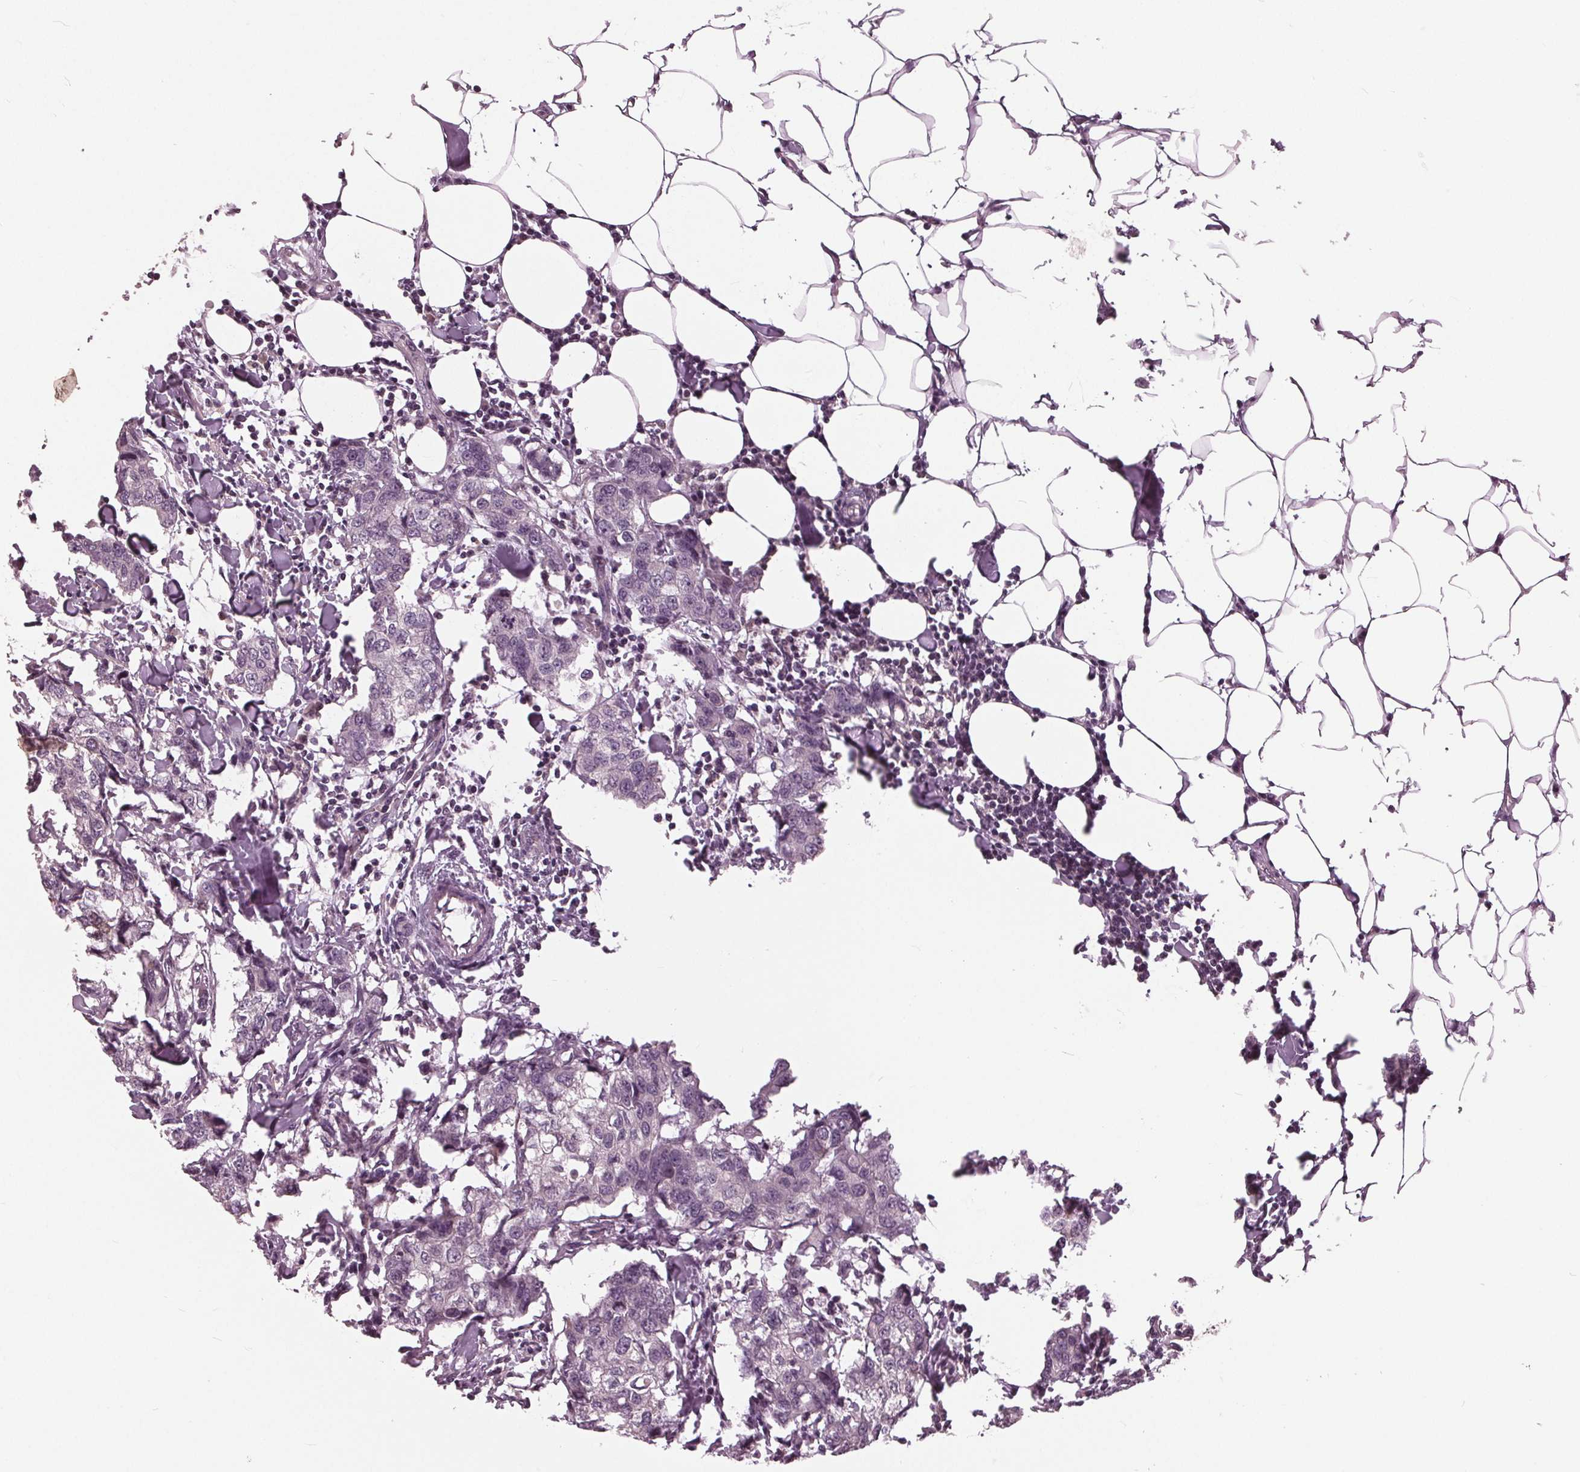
{"staining": {"intensity": "negative", "quantity": "none", "location": "none"}, "tissue": "breast cancer", "cell_type": "Tumor cells", "image_type": "cancer", "snomed": [{"axis": "morphology", "description": "Duct carcinoma"}, {"axis": "topography", "description": "Breast"}], "caption": "IHC histopathology image of human breast cancer stained for a protein (brown), which shows no positivity in tumor cells.", "gene": "SIGLEC6", "patient": {"sex": "female", "age": 27}}